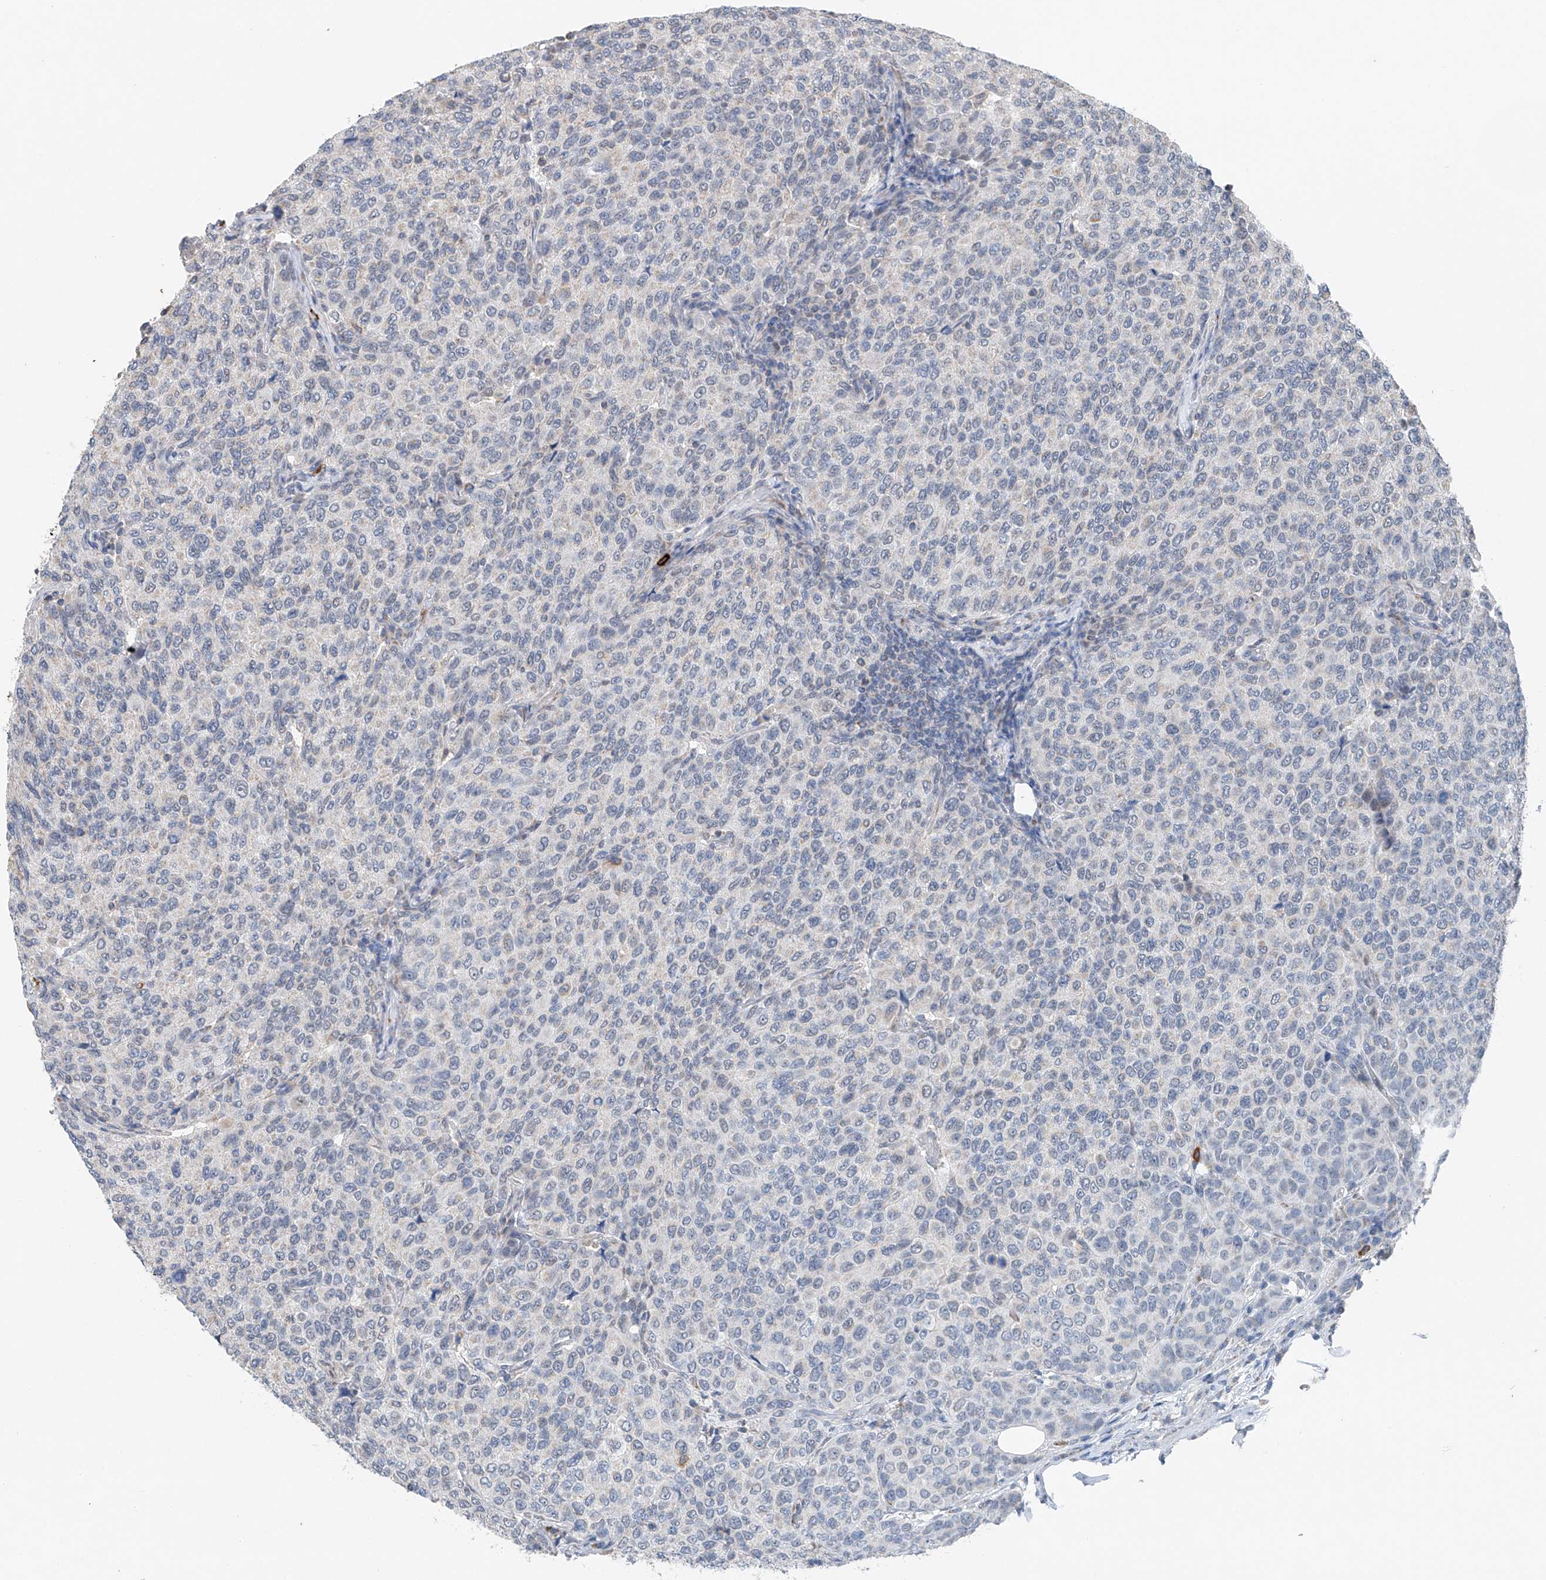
{"staining": {"intensity": "negative", "quantity": "none", "location": "none"}, "tissue": "breast cancer", "cell_type": "Tumor cells", "image_type": "cancer", "snomed": [{"axis": "morphology", "description": "Duct carcinoma"}, {"axis": "topography", "description": "Breast"}], "caption": "An immunohistochemistry histopathology image of breast invasive ductal carcinoma is shown. There is no staining in tumor cells of breast invasive ductal carcinoma.", "gene": "KLF15", "patient": {"sex": "female", "age": 55}}